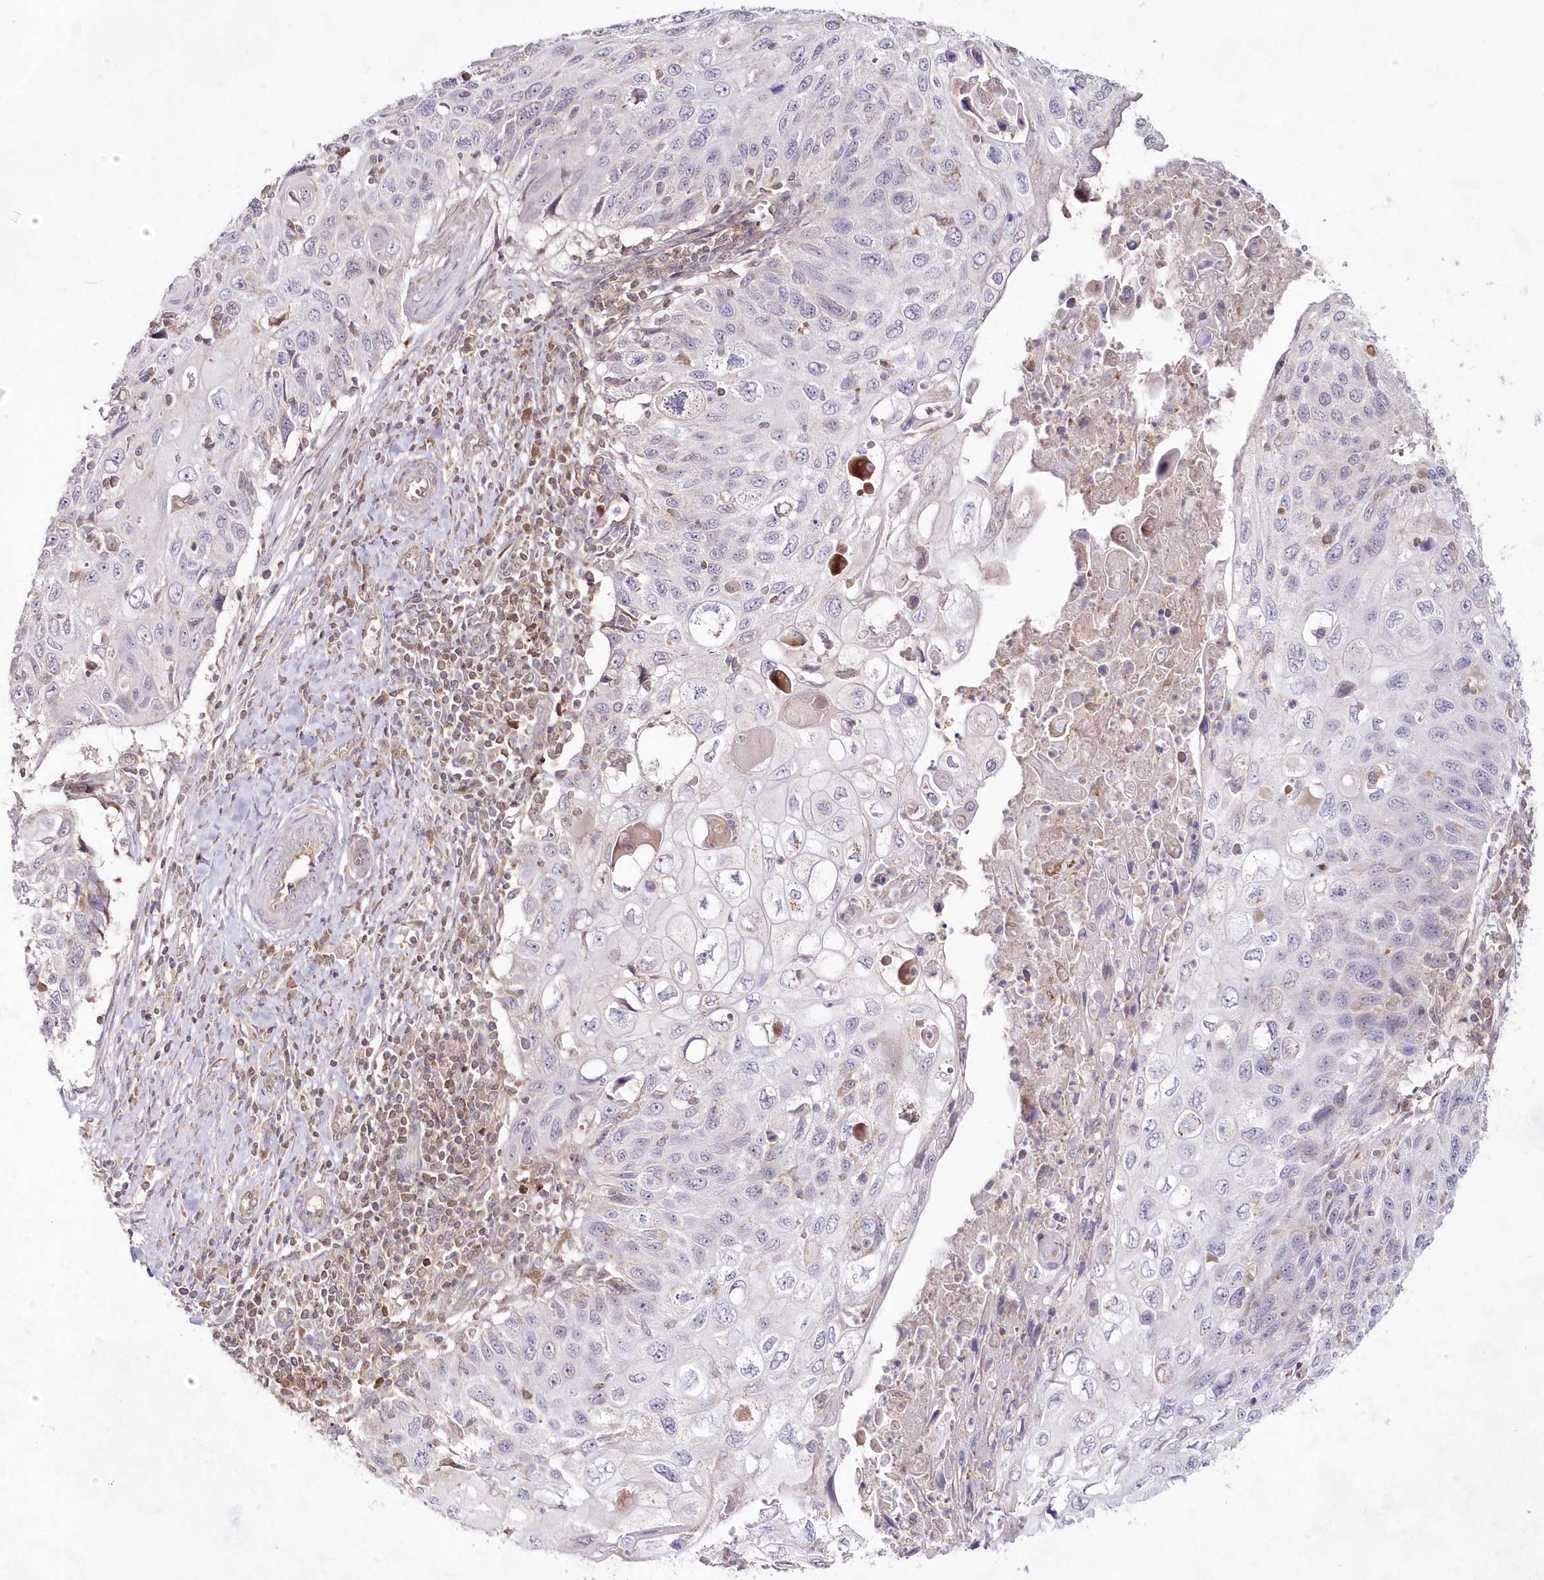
{"staining": {"intensity": "negative", "quantity": "none", "location": "none"}, "tissue": "cervical cancer", "cell_type": "Tumor cells", "image_type": "cancer", "snomed": [{"axis": "morphology", "description": "Squamous cell carcinoma, NOS"}, {"axis": "topography", "description": "Cervix"}], "caption": "This micrograph is of cervical squamous cell carcinoma stained with immunohistochemistry (IHC) to label a protein in brown with the nuclei are counter-stained blue. There is no positivity in tumor cells. The staining is performed using DAB brown chromogen with nuclei counter-stained in using hematoxylin.", "gene": "IMPA1", "patient": {"sex": "female", "age": 70}}